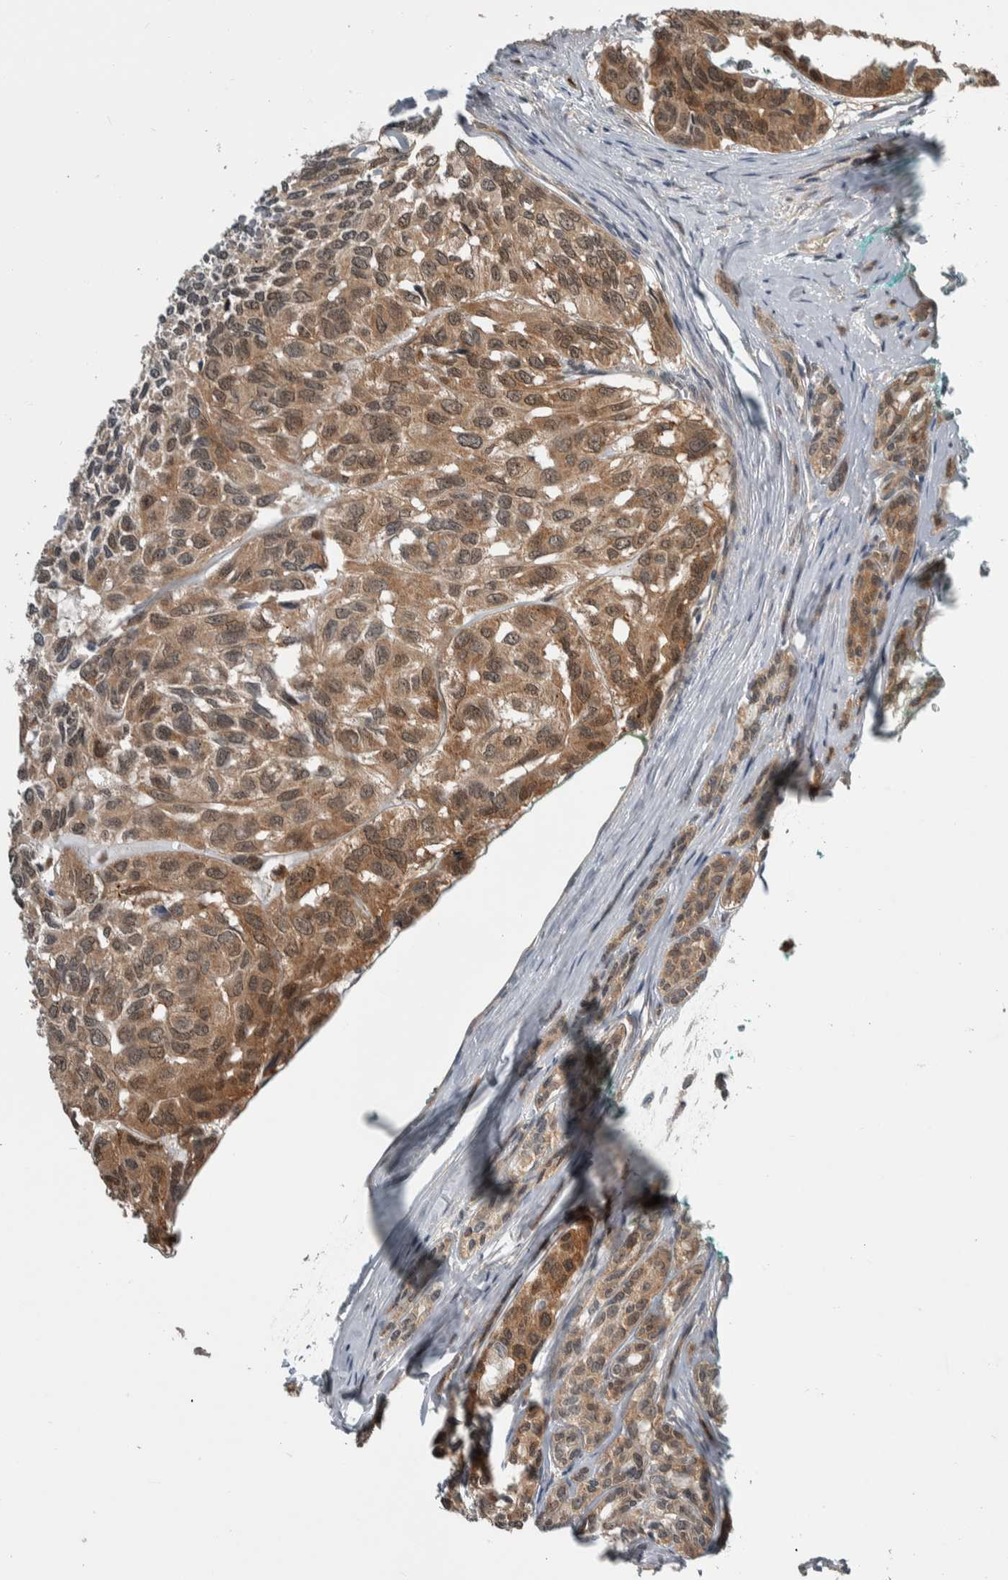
{"staining": {"intensity": "moderate", "quantity": ">75%", "location": "cytoplasmic/membranous"}, "tissue": "head and neck cancer", "cell_type": "Tumor cells", "image_type": "cancer", "snomed": [{"axis": "morphology", "description": "Adenocarcinoma, NOS"}, {"axis": "topography", "description": "Salivary gland, NOS"}, {"axis": "topography", "description": "Head-Neck"}], "caption": "Protein staining by immunohistochemistry (IHC) exhibits moderate cytoplasmic/membranous expression in approximately >75% of tumor cells in adenocarcinoma (head and neck).", "gene": "CCDC43", "patient": {"sex": "female", "age": 76}}